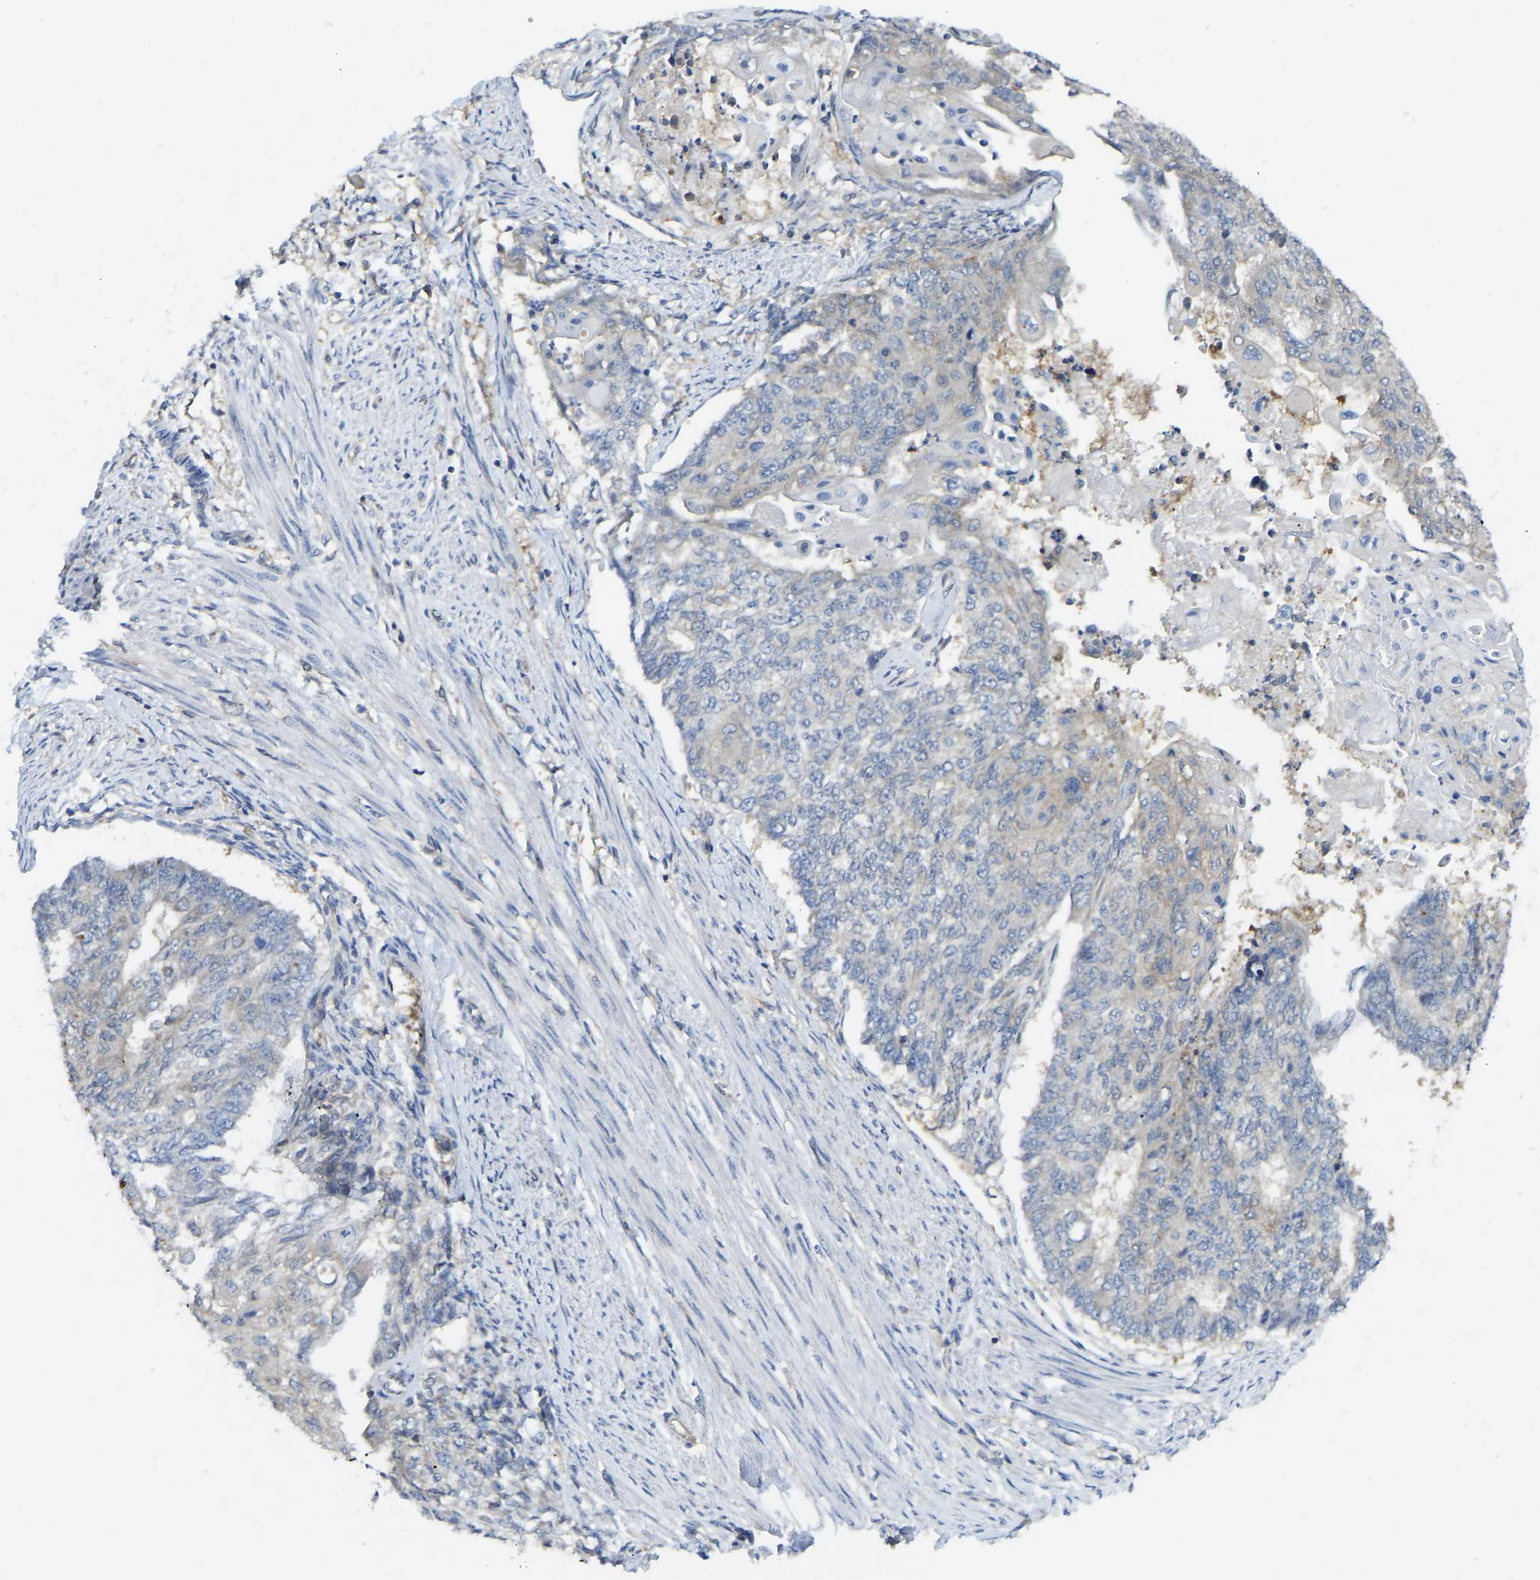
{"staining": {"intensity": "negative", "quantity": "none", "location": "none"}, "tissue": "endometrial cancer", "cell_type": "Tumor cells", "image_type": "cancer", "snomed": [{"axis": "morphology", "description": "Adenocarcinoma, NOS"}, {"axis": "topography", "description": "Endometrium"}], "caption": "DAB immunohistochemical staining of adenocarcinoma (endometrial) shows no significant positivity in tumor cells. (DAB (3,3'-diaminobenzidine) IHC visualized using brightfield microscopy, high magnification).", "gene": "PPP3CA", "patient": {"sex": "female", "age": 32}}